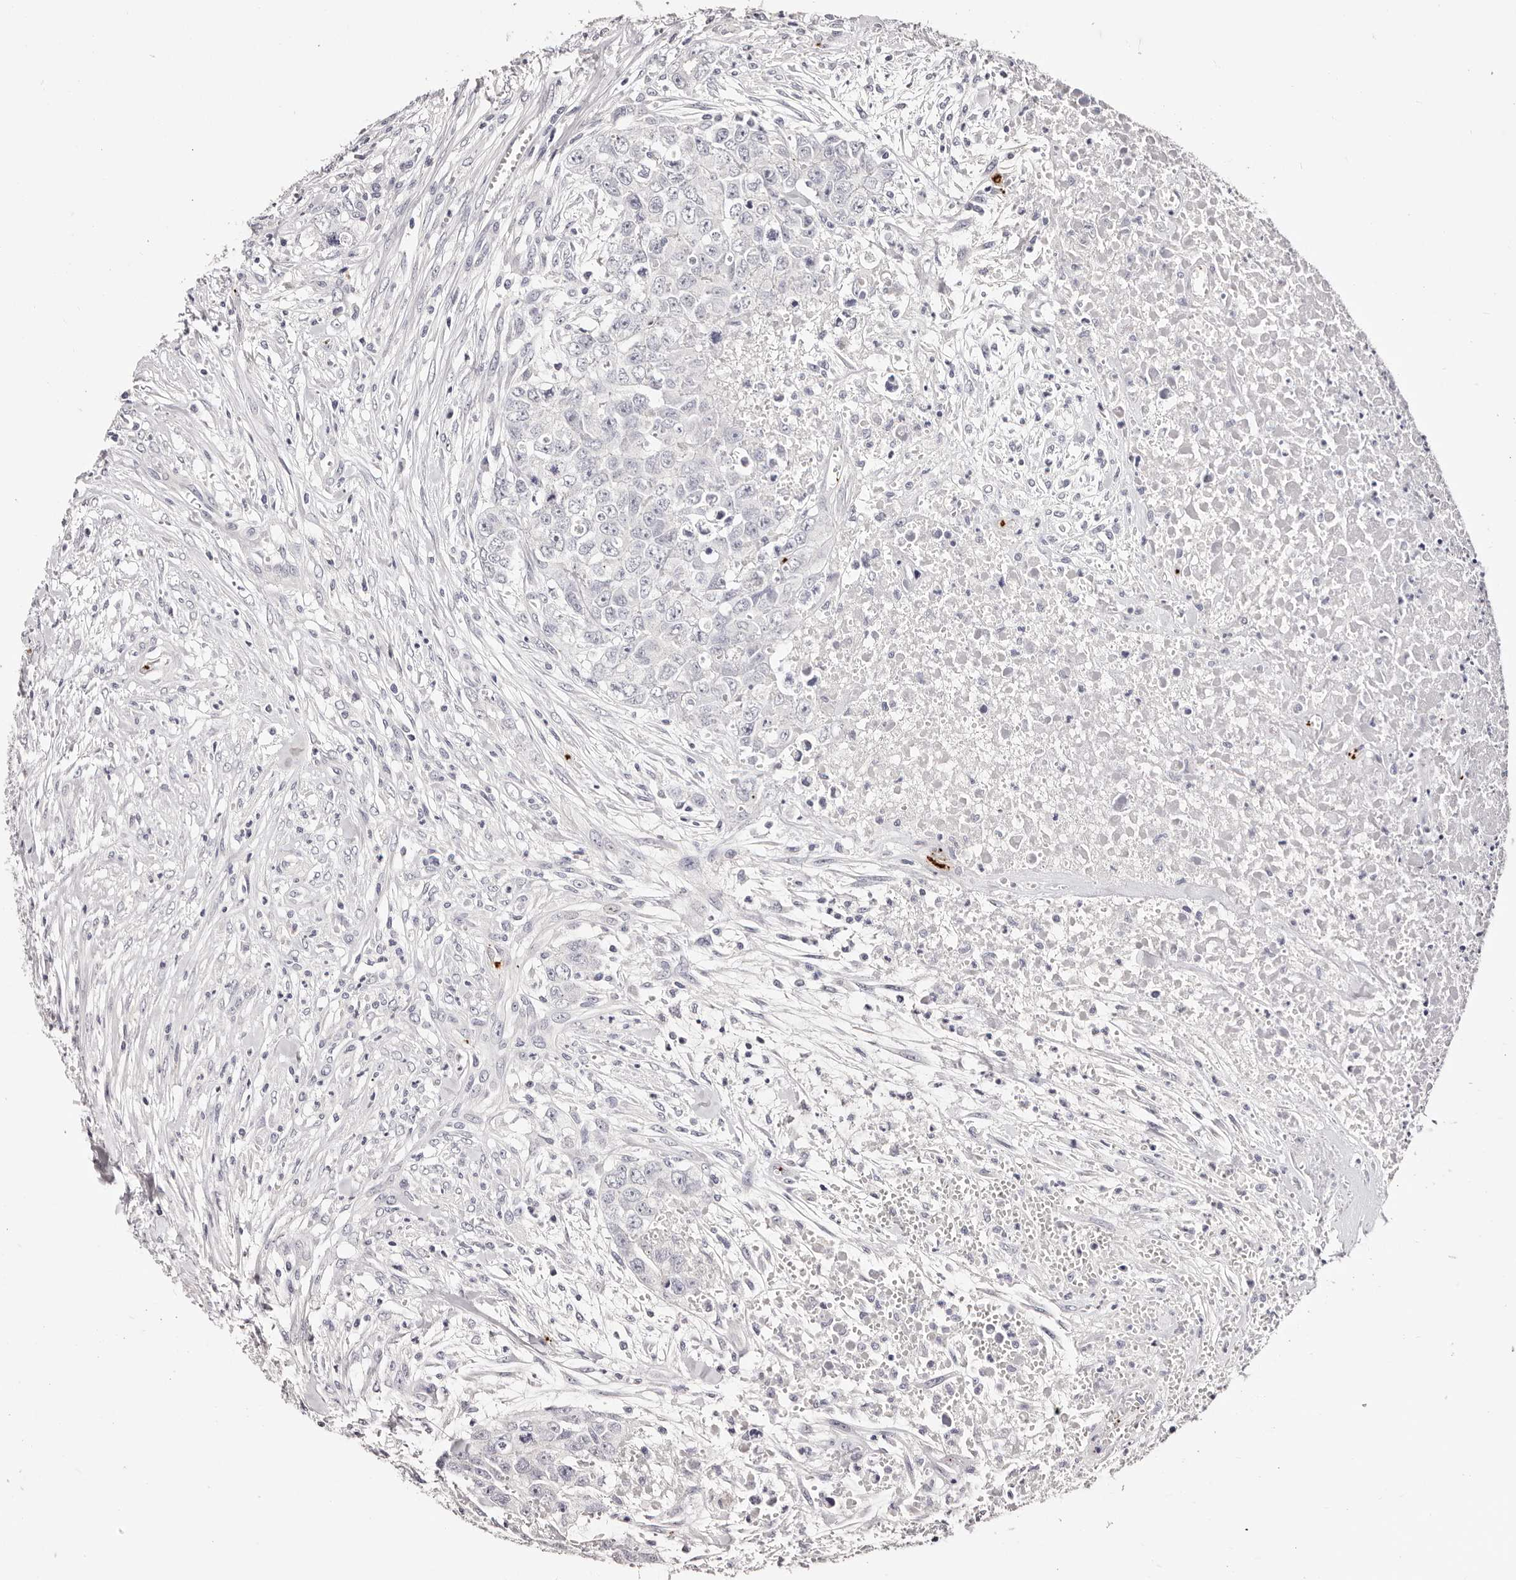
{"staining": {"intensity": "negative", "quantity": "none", "location": "none"}, "tissue": "testis cancer", "cell_type": "Tumor cells", "image_type": "cancer", "snomed": [{"axis": "morphology", "description": "Carcinoma, Embryonal, NOS"}, {"axis": "topography", "description": "Testis"}], "caption": "High magnification brightfield microscopy of testis cancer (embryonal carcinoma) stained with DAB (3,3'-diaminobenzidine) (brown) and counterstained with hematoxylin (blue): tumor cells show no significant positivity. (DAB (3,3'-diaminobenzidine) immunohistochemistry (IHC) with hematoxylin counter stain).", "gene": "PF4", "patient": {"sex": "male", "age": 28}}